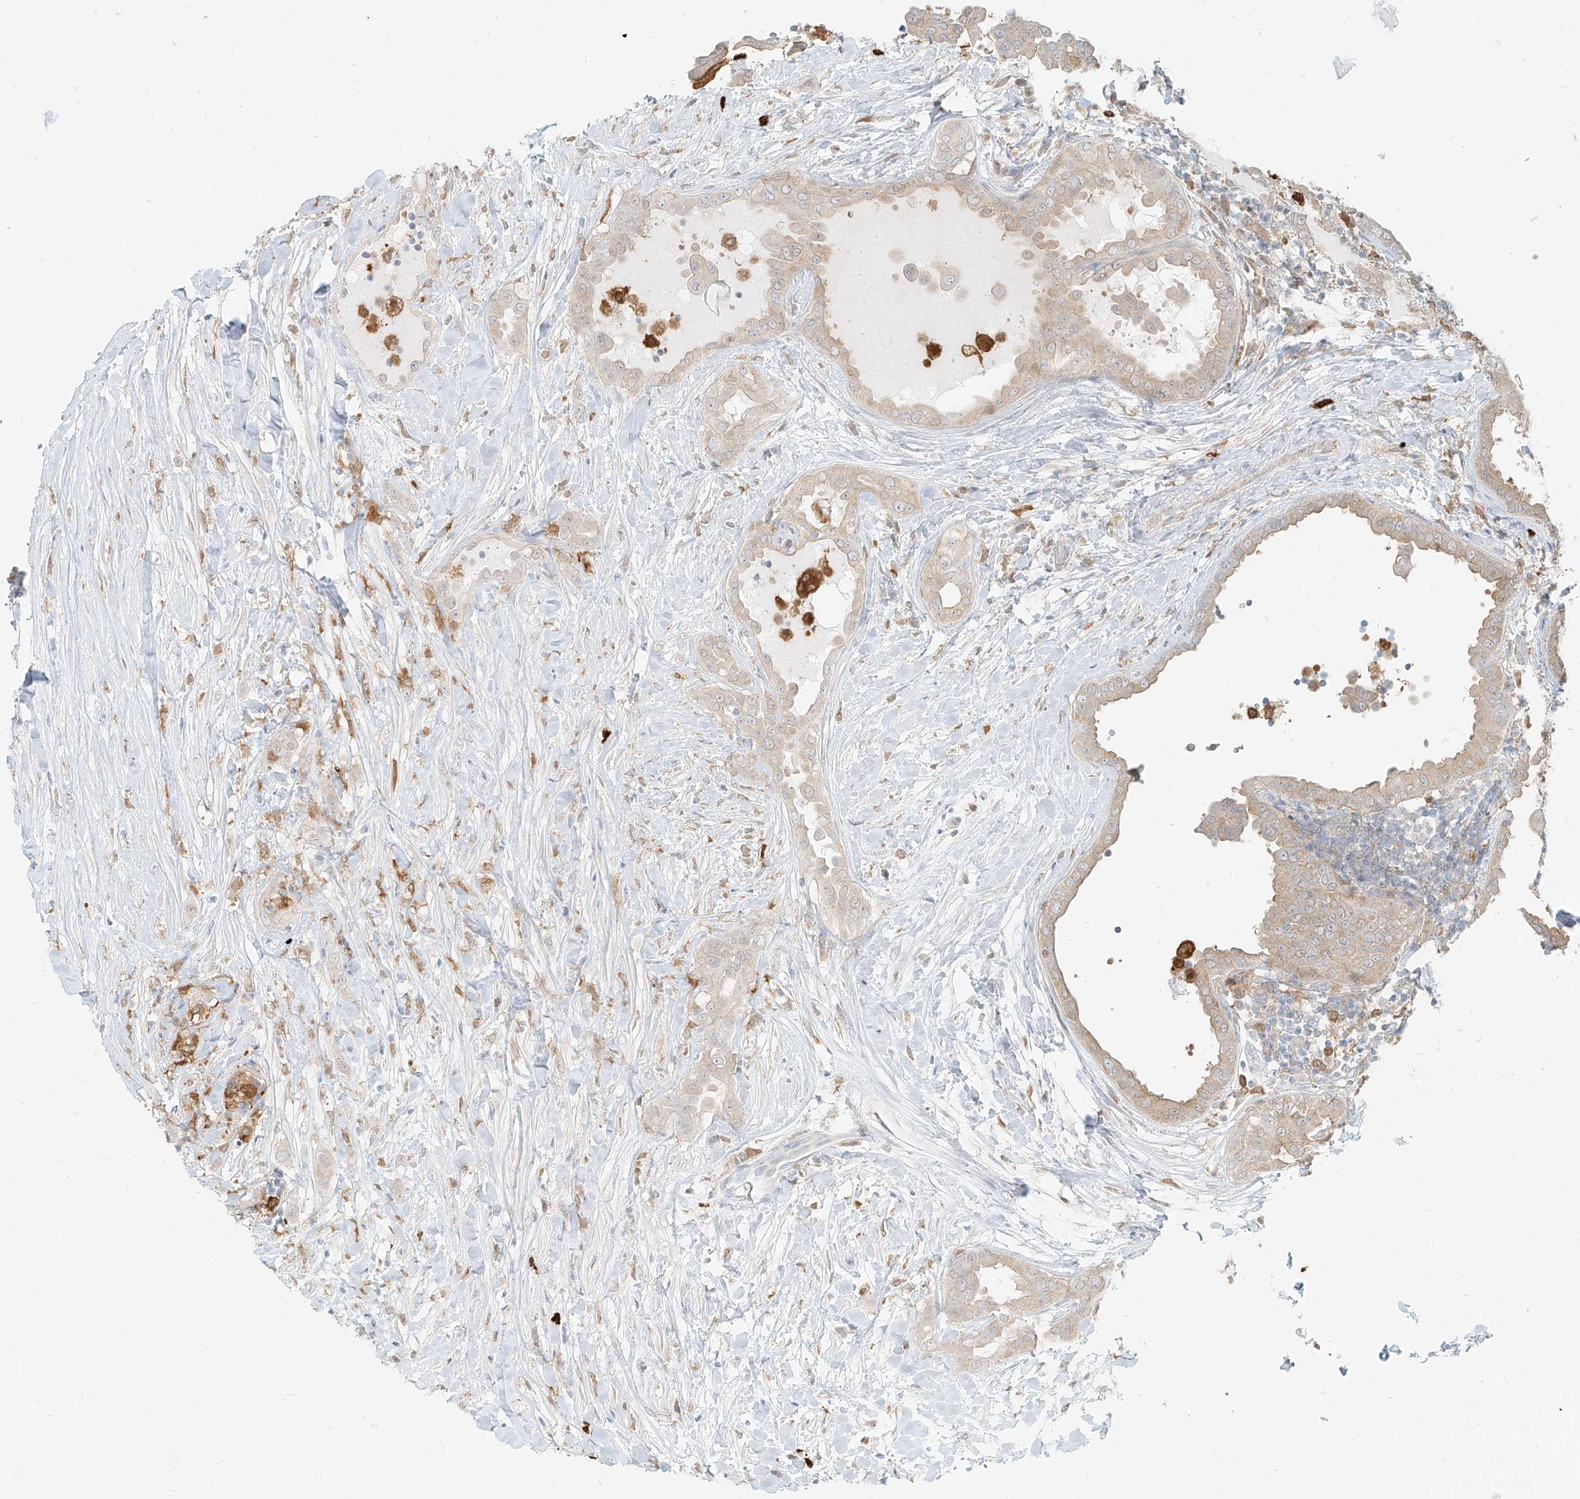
{"staining": {"intensity": "weak", "quantity": "<25%", "location": "cytoplasmic/membranous"}, "tissue": "thyroid cancer", "cell_type": "Tumor cells", "image_type": "cancer", "snomed": [{"axis": "morphology", "description": "Papillary adenocarcinoma, NOS"}, {"axis": "topography", "description": "Thyroid gland"}], "caption": "Immunohistochemistry (IHC) photomicrograph of thyroid cancer (papillary adenocarcinoma) stained for a protein (brown), which reveals no staining in tumor cells.", "gene": "PGD", "patient": {"sex": "male", "age": 33}}